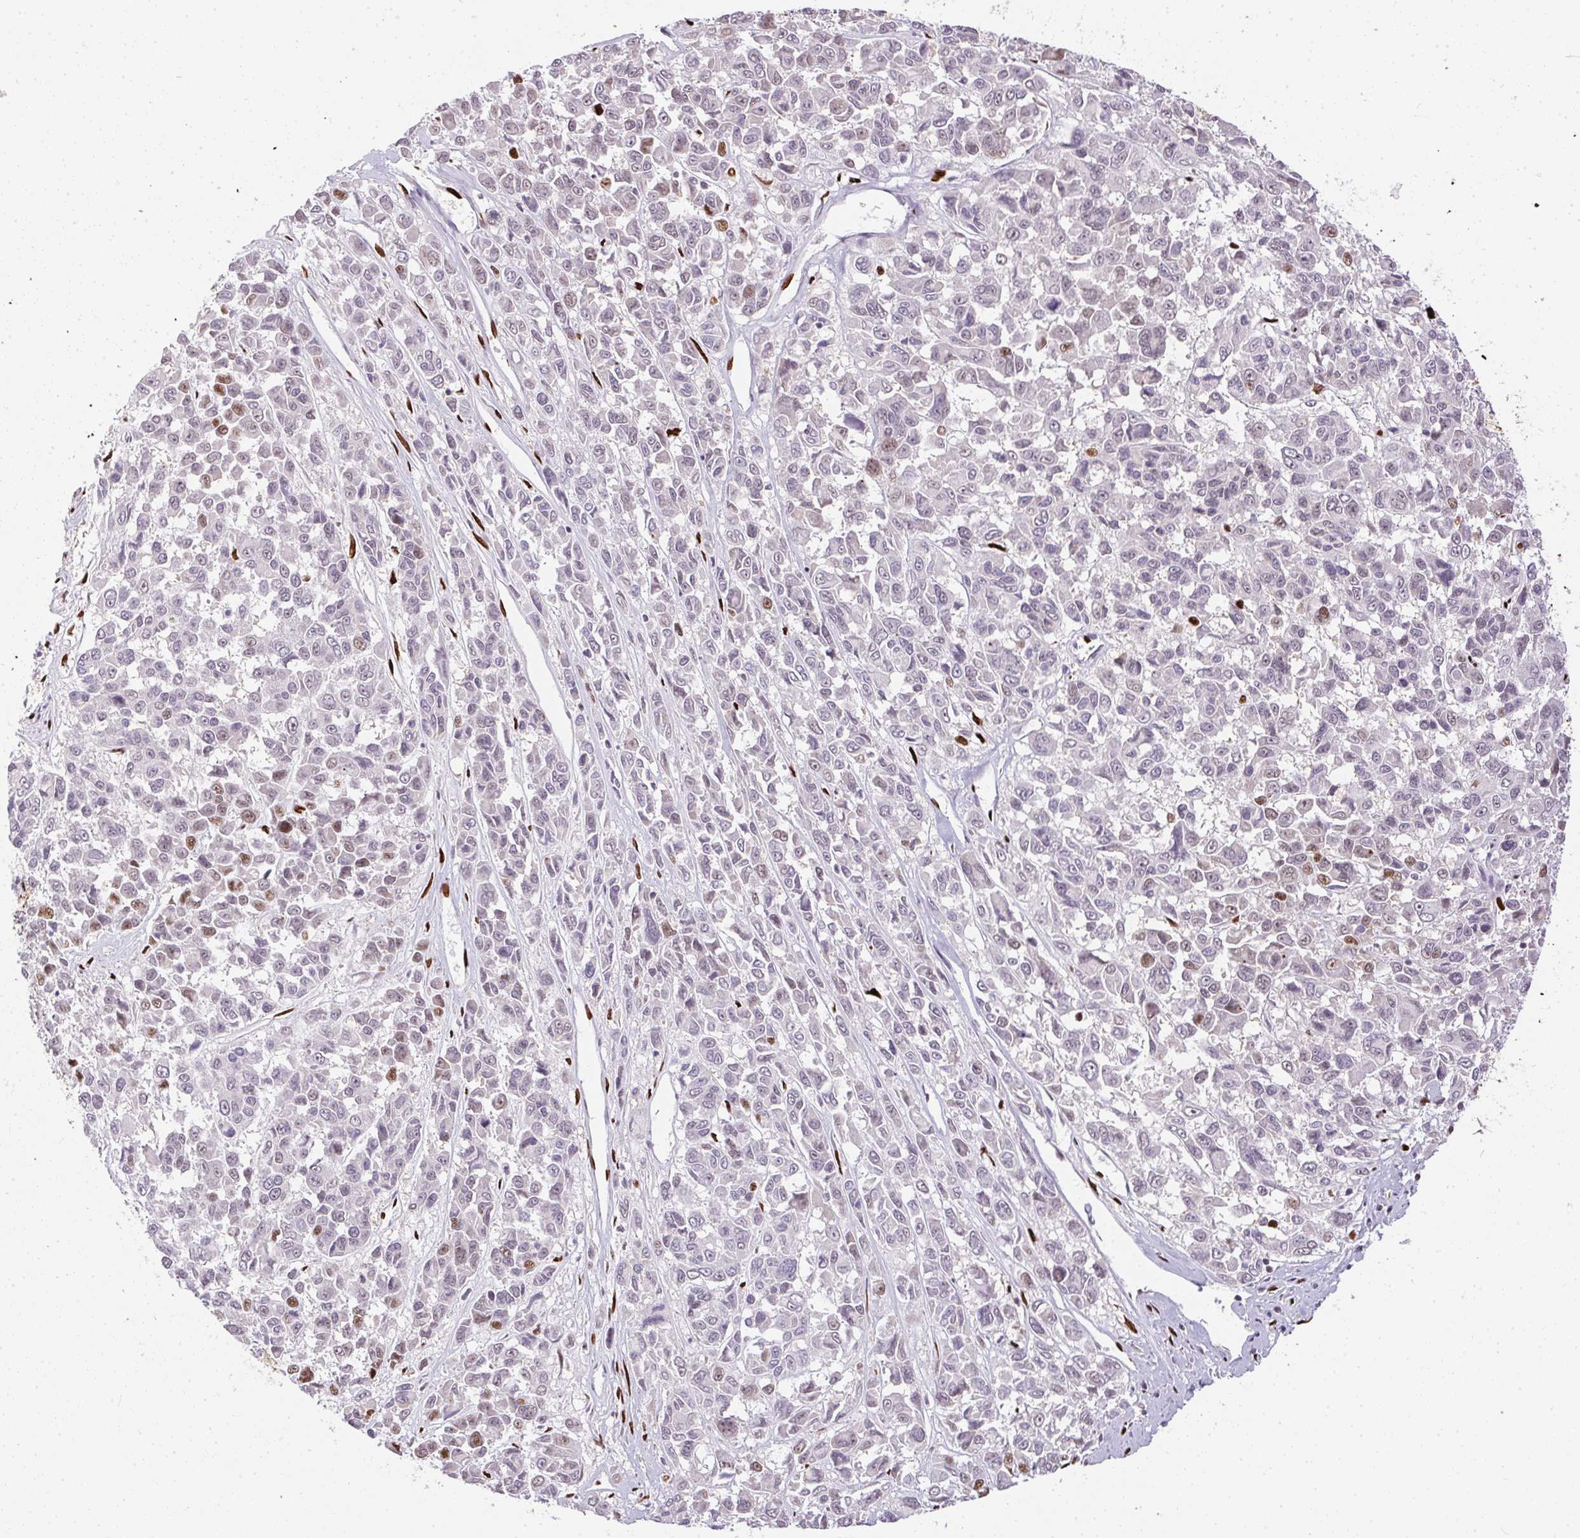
{"staining": {"intensity": "strong", "quantity": "25%-75%", "location": "nuclear"}, "tissue": "melanoma", "cell_type": "Tumor cells", "image_type": "cancer", "snomed": [{"axis": "morphology", "description": "Malignant melanoma, NOS"}, {"axis": "topography", "description": "Skin"}], "caption": "Protein analysis of melanoma tissue exhibits strong nuclear expression in approximately 25%-75% of tumor cells.", "gene": "PAGE3", "patient": {"sex": "female", "age": 66}}